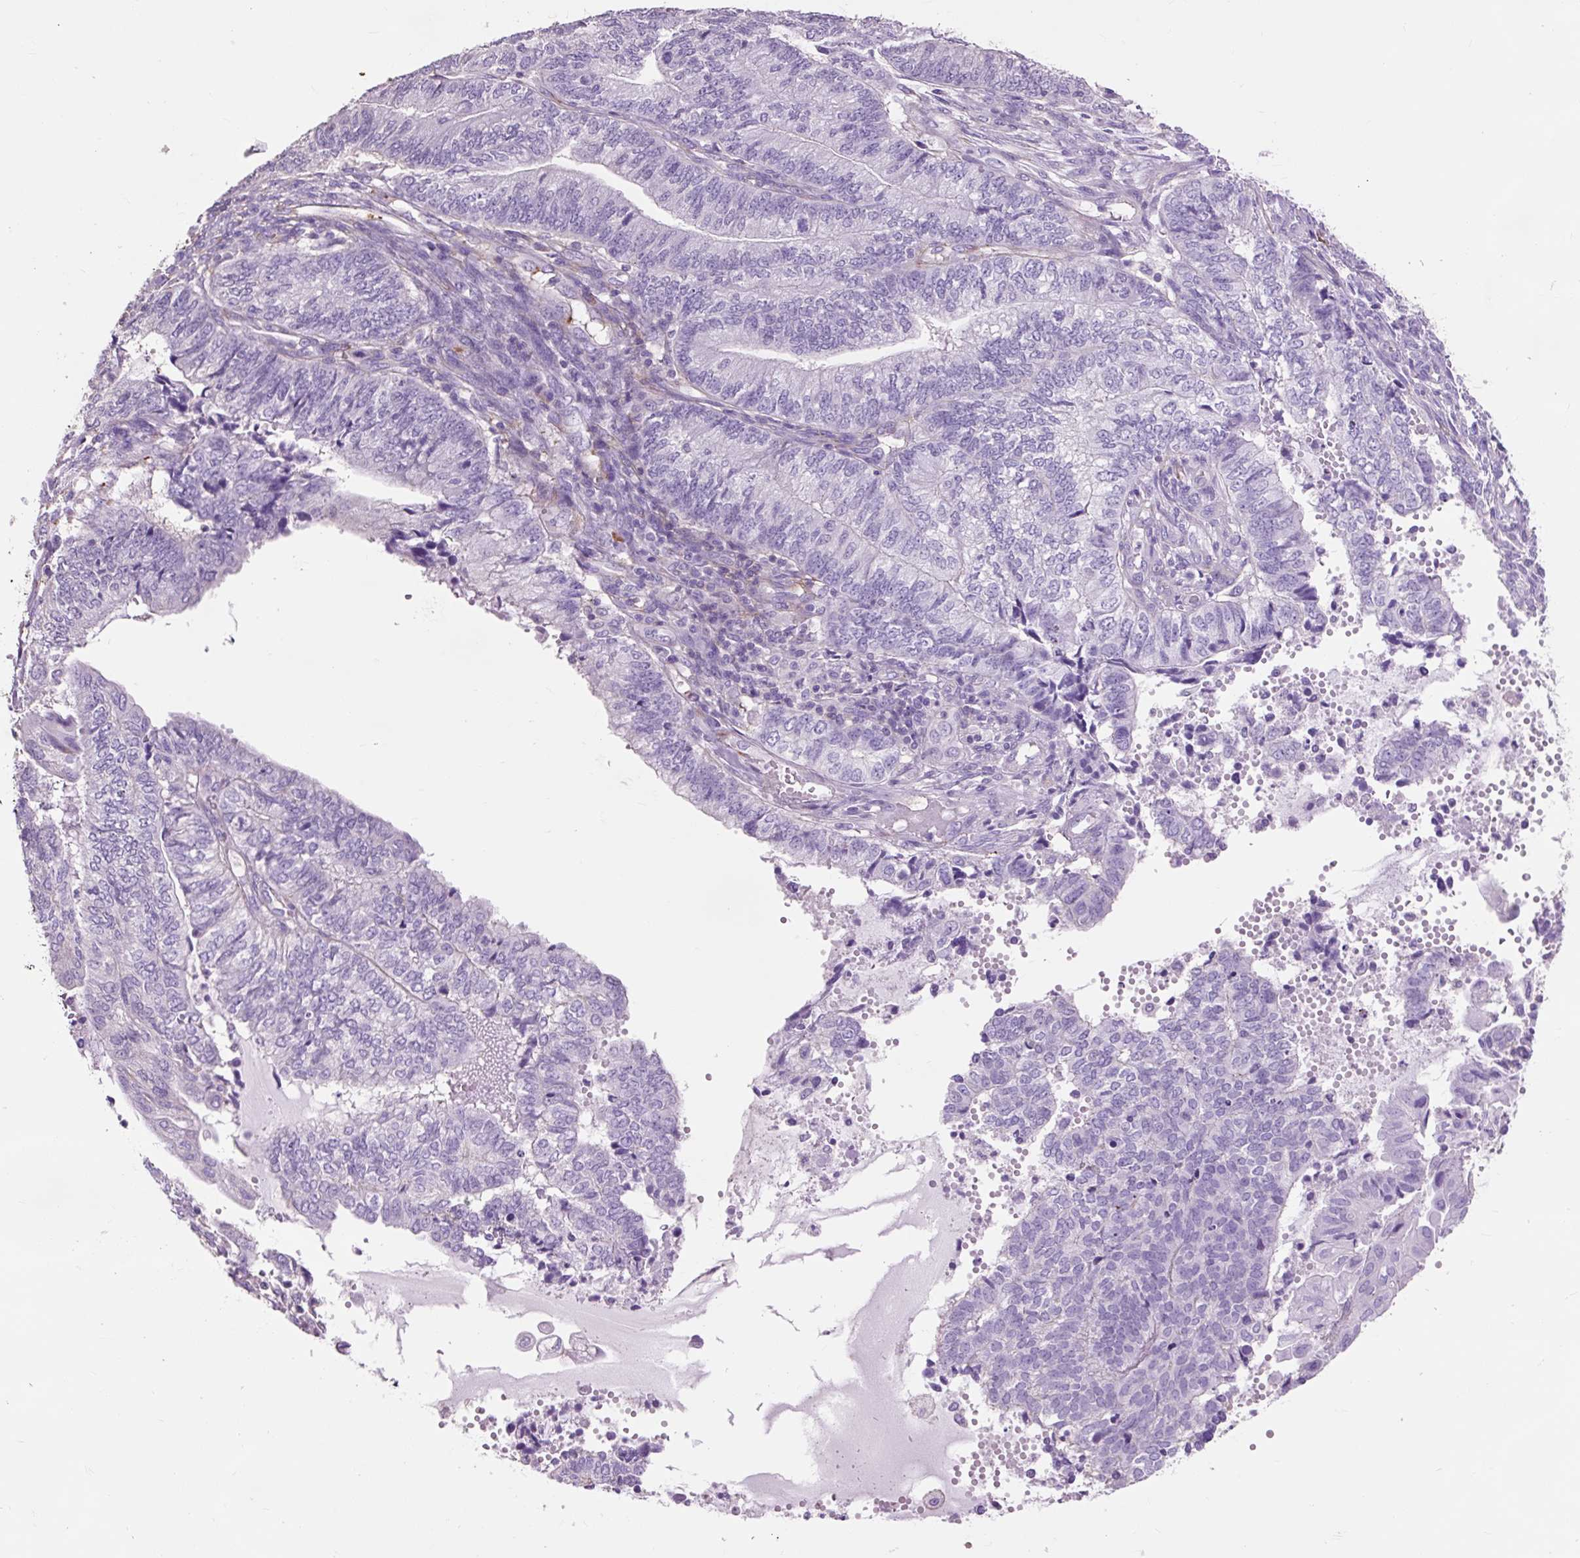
{"staining": {"intensity": "negative", "quantity": "none", "location": "none"}, "tissue": "endometrial cancer", "cell_type": "Tumor cells", "image_type": "cancer", "snomed": [{"axis": "morphology", "description": "Adenocarcinoma, NOS"}, {"axis": "topography", "description": "Uterus"}, {"axis": "topography", "description": "Endometrium"}], "caption": "Human endometrial cancer (adenocarcinoma) stained for a protein using IHC reveals no staining in tumor cells.", "gene": "OR10A7", "patient": {"sex": "female", "age": 70}}